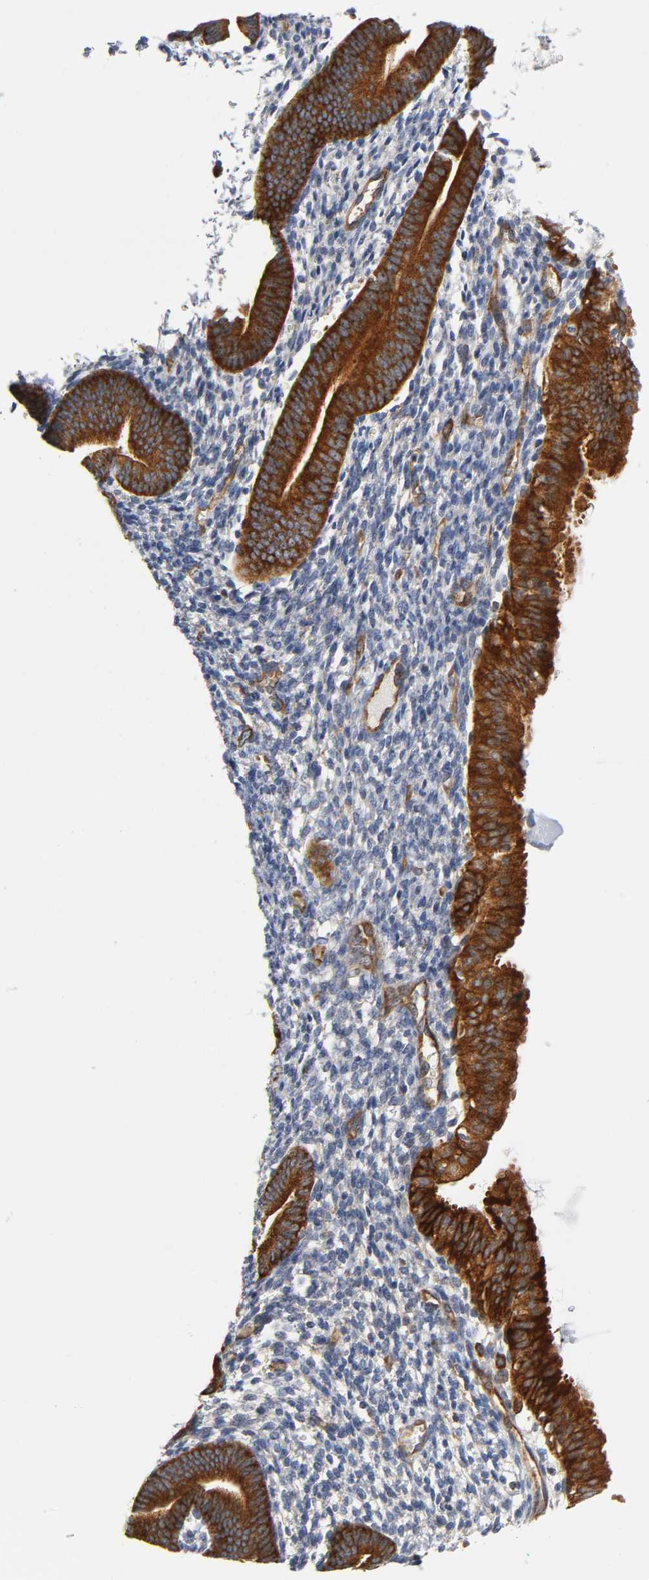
{"staining": {"intensity": "negative", "quantity": "none", "location": "none"}, "tissue": "endometrium", "cell_type": "Cells in endometrial stroma", "image_type": "normal", "snomed": [{"axis": "morphology", "description": "Normal tissue, NOS"}, {"axis": "topography", "description": "Smooth muscle"}, {"axis": "topography", "description": "Endometrium"}], "caption": "Immunohistochemistry (IHC) histopathology image of normal endometrium: endometrium stained with DAB shows no significant protein staining in cells in endometrial stroma.", "gene": "CD2AP", "patient": {"sex": "female", "age": 57}}